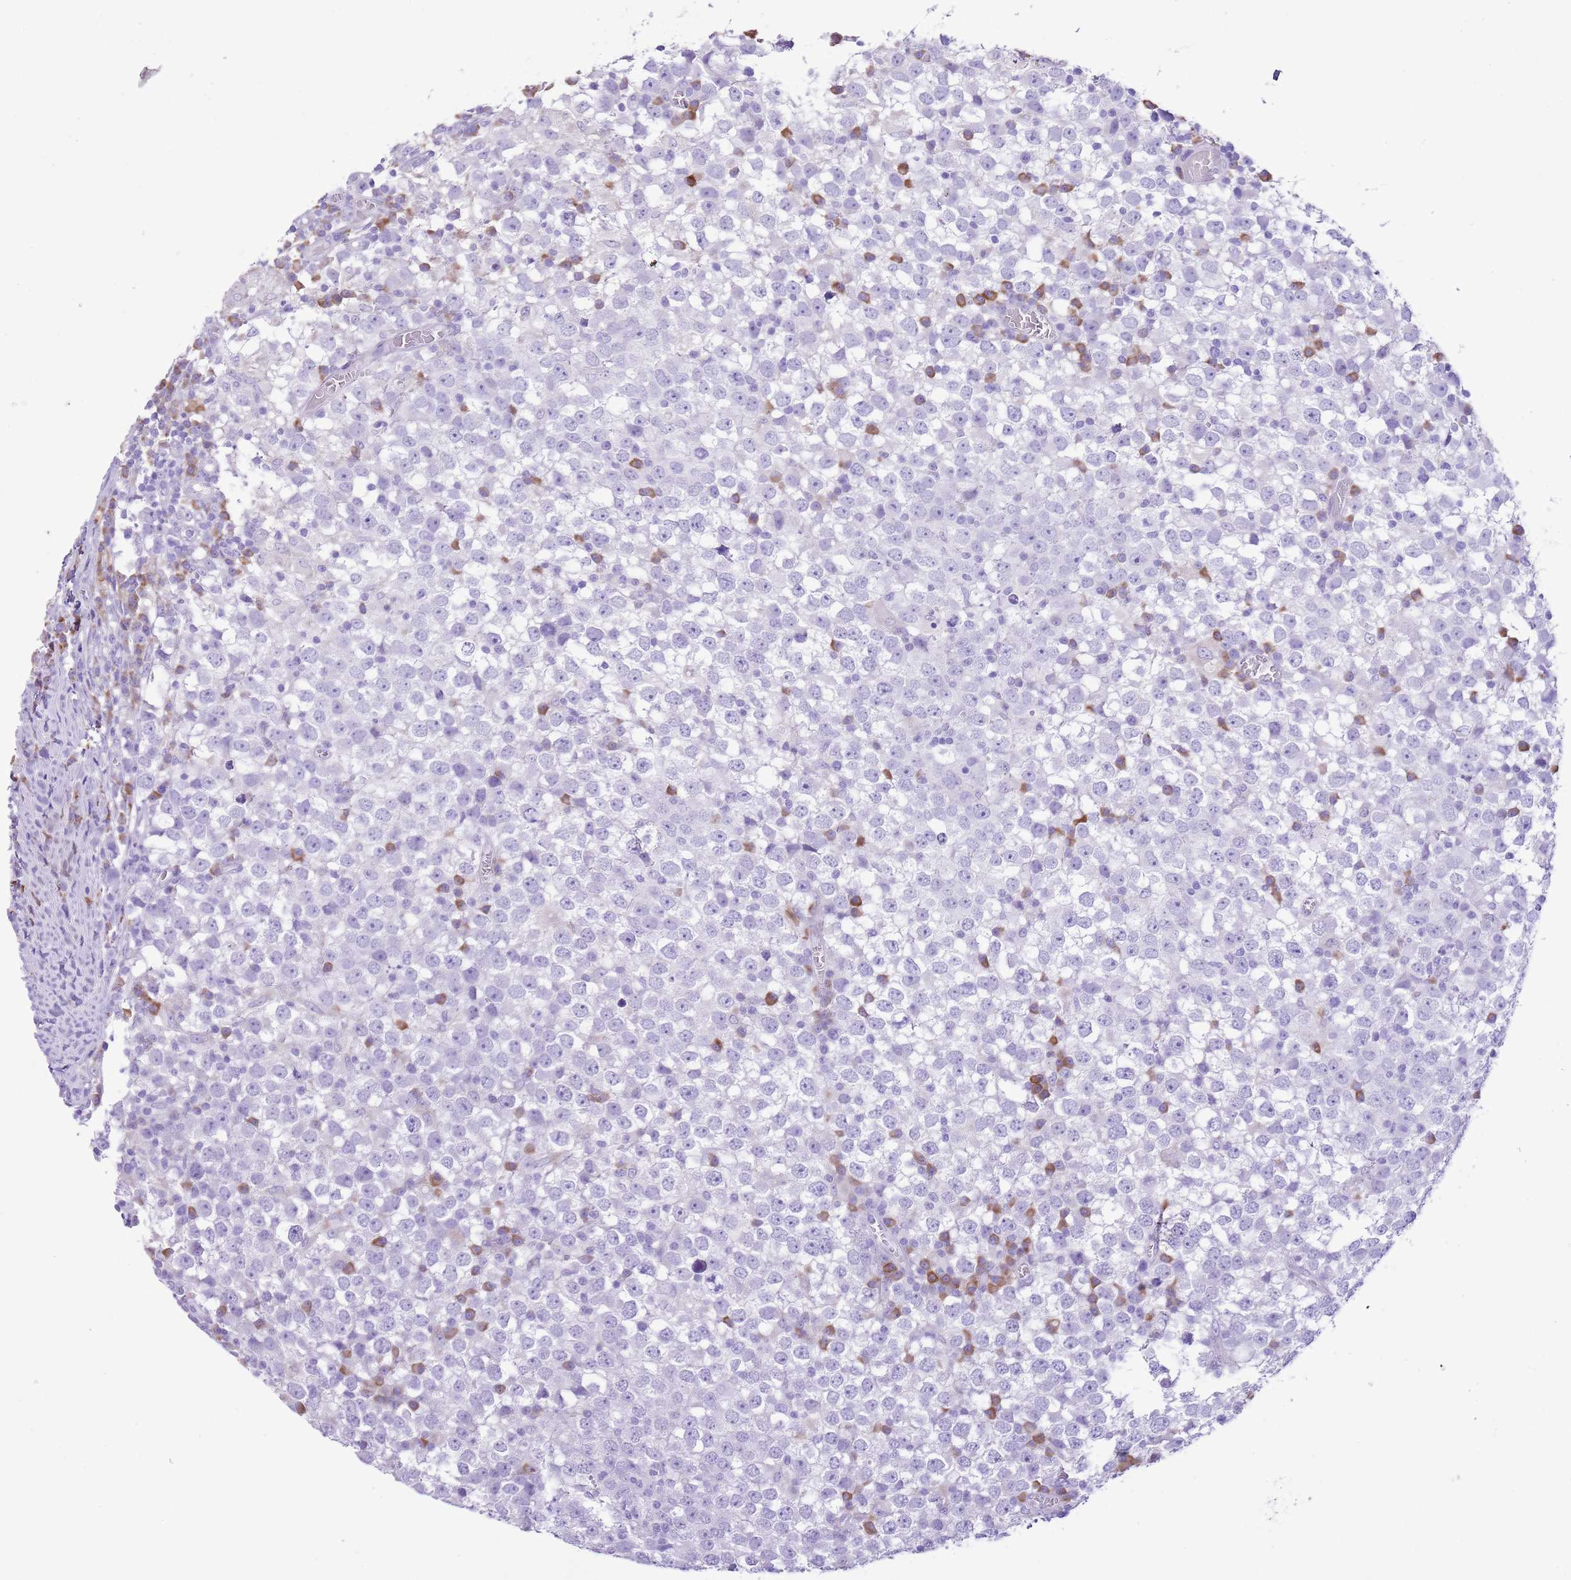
{"staining": {"intensity": "negative", "quantity": "none", "location": "none"}, "tissue": "testis cancer", "cell_type": "Tumor cells", "image_type": "cancer", "snomed": [{"axis": "morphology", "description": "Seminoma, NOS"}, {"axis": "topography", "description": "Testis"}], "caption": "Immunohistochemistry of human seminoma (testis) demonstrates no staining in tumor cells.", "gene": "AAR2", "patient": {"sex": "male", "age": 65}}